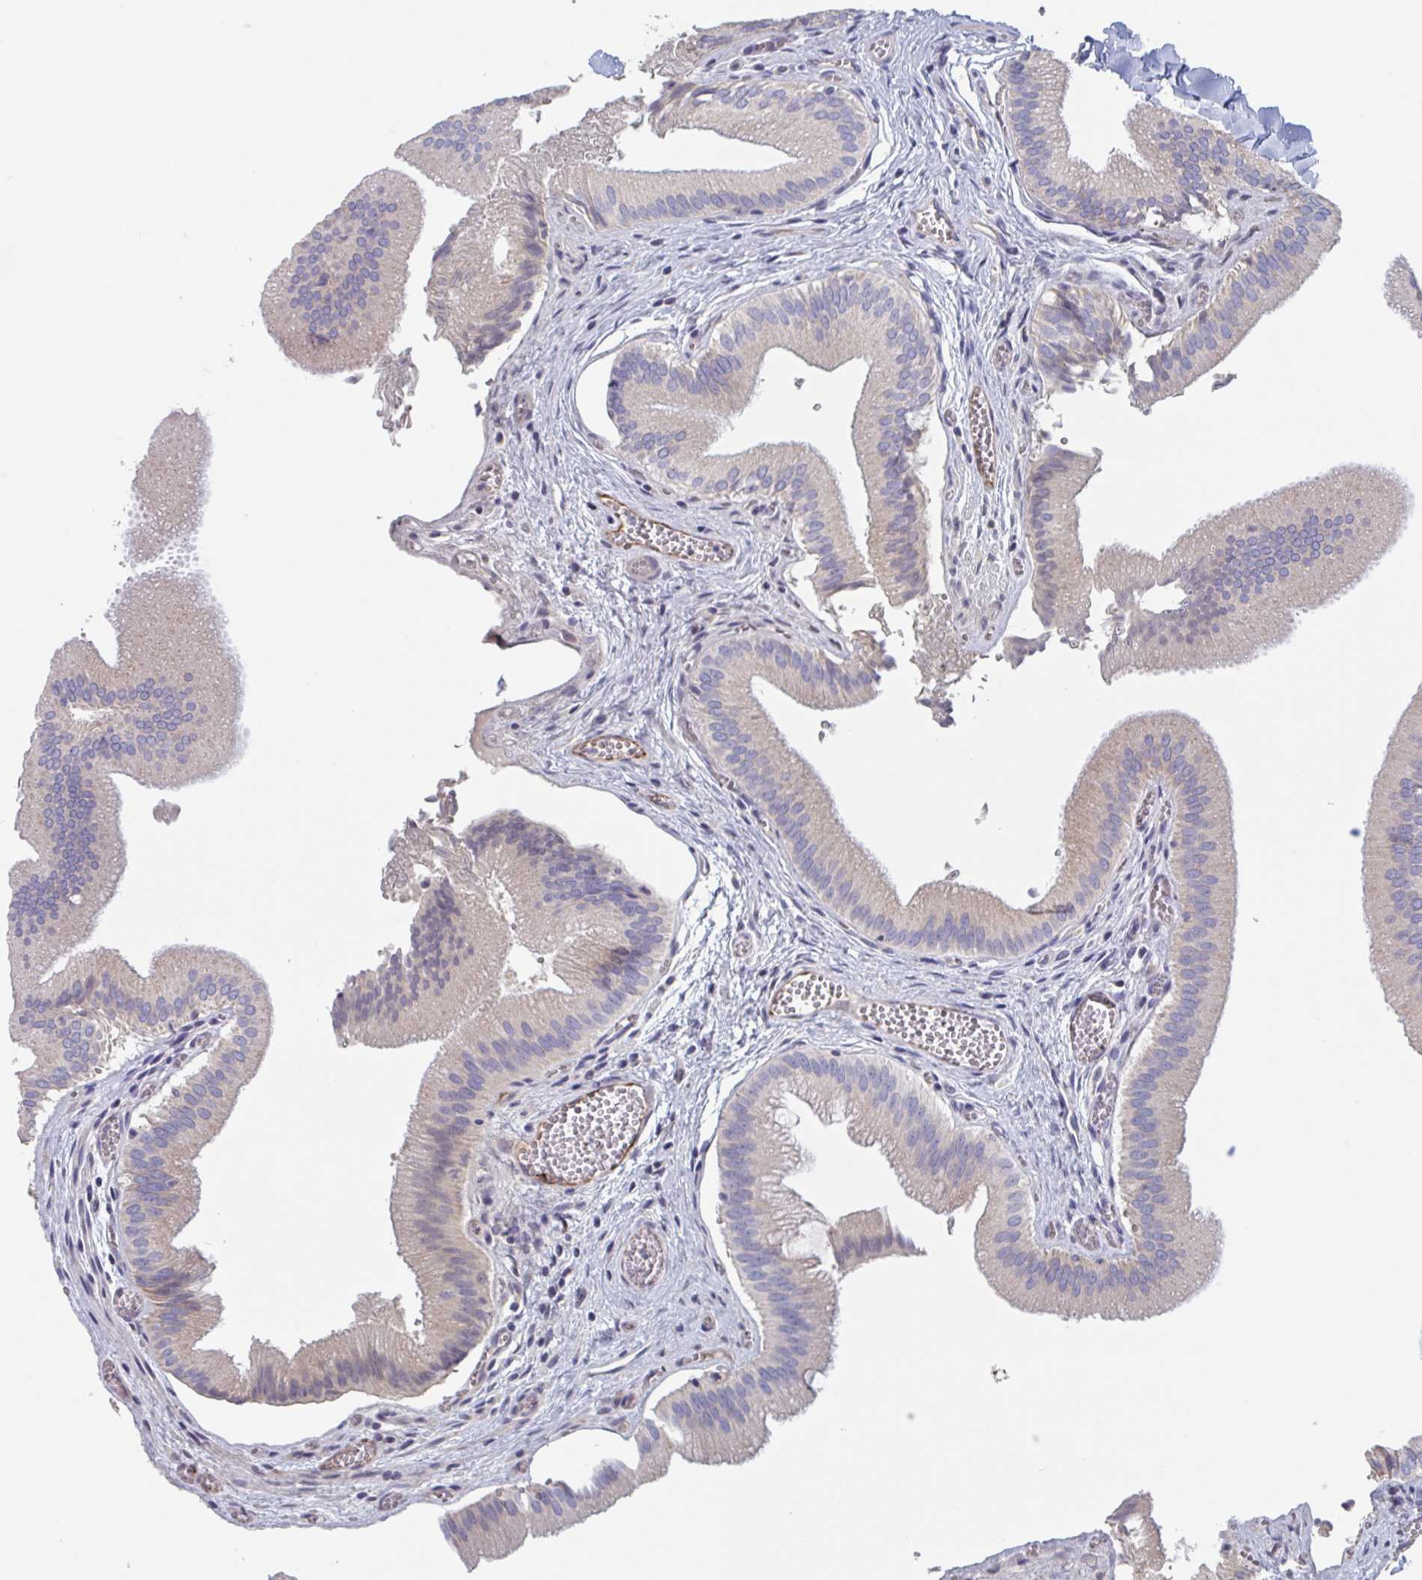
{"staining": {"intensity": "weak", "quantity": "<25%", "location": "cytoplasmic/membranous"}, "tissue": "gallbladder", "cell_type": "Glandular cells", "image_type": "normal", "snomed": [{"axis": "morphology", "description": "Normal tissue, NOS"}, {"axis": "topography", "description": "Gallbladder"}], "caption": "Gallbladder stained for a protein using IHC displays no expression glandular cells.", "gene": "ABHD16A", "patient": {"sex": "male", "age": 17}}